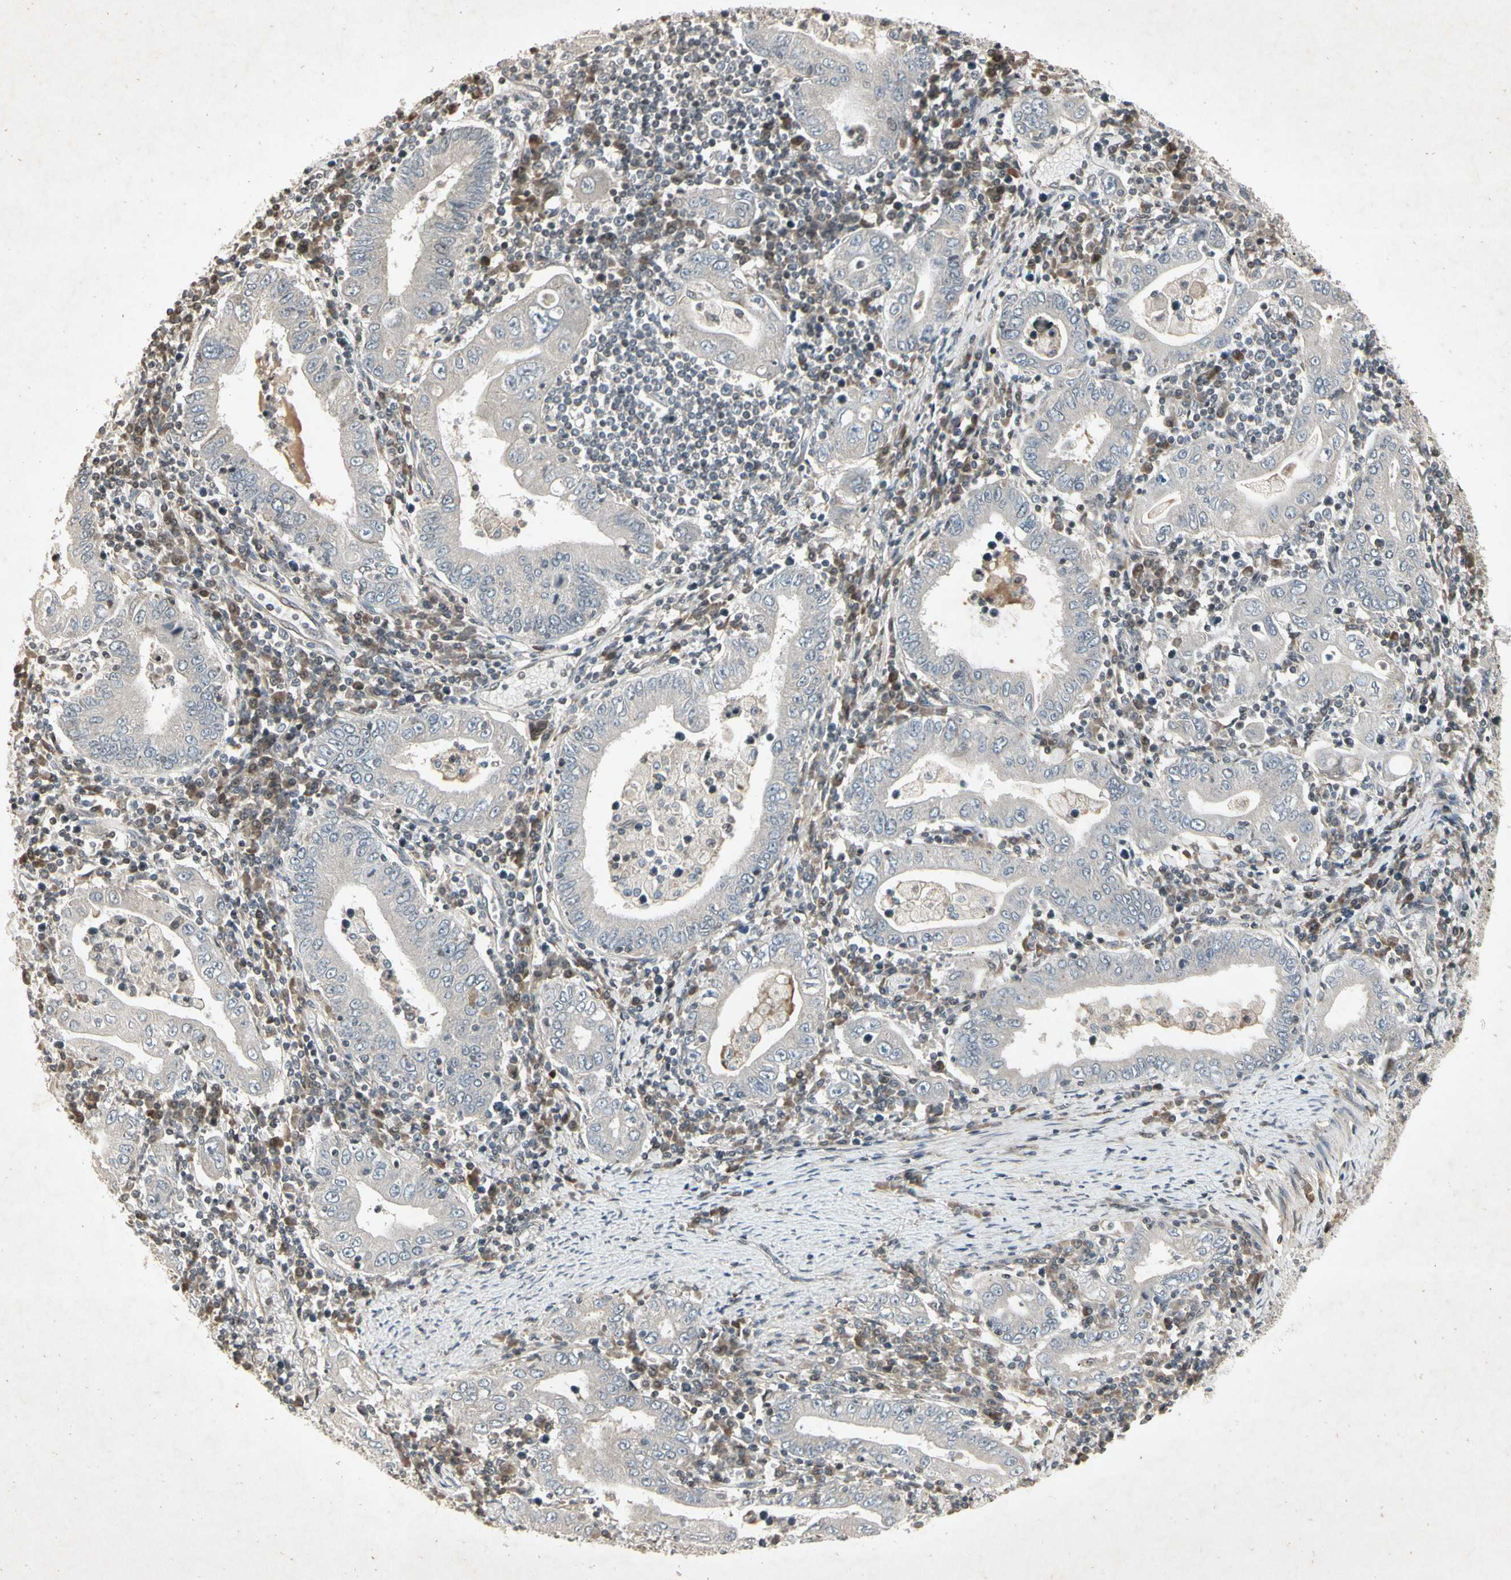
{"staining": {"intensity": "negative", "quantity": "none", "location": "none"}, "tissue": "stomach cancer", "cell_type": "Tumor cells", "image_type": "cancer", "snomed": [{"axis": "morphology", "description": "Normal tissue, NOS"}, {"axis": "morphology", "description": "Adenocarcinoma, NOS"}, {"axis": "topography", "description": "Esophagus"}, {"axis": "topography", "description": "Stomach, upper"}, {"axis": "topography", "description": "Peripheral nerve tissue"}], "caption": "IHC photomicrograph of adenocarcinoma (stomach) stained for a protein (brown), which displays no expression in tumor cells. The staining is performed using DAB (3,3'-diaminobenzidine) brown chromogen with nuclei counter-stained in using hematoxylin.", "gene": "TEK", "patient": {"sex": "male", "age": 62}}